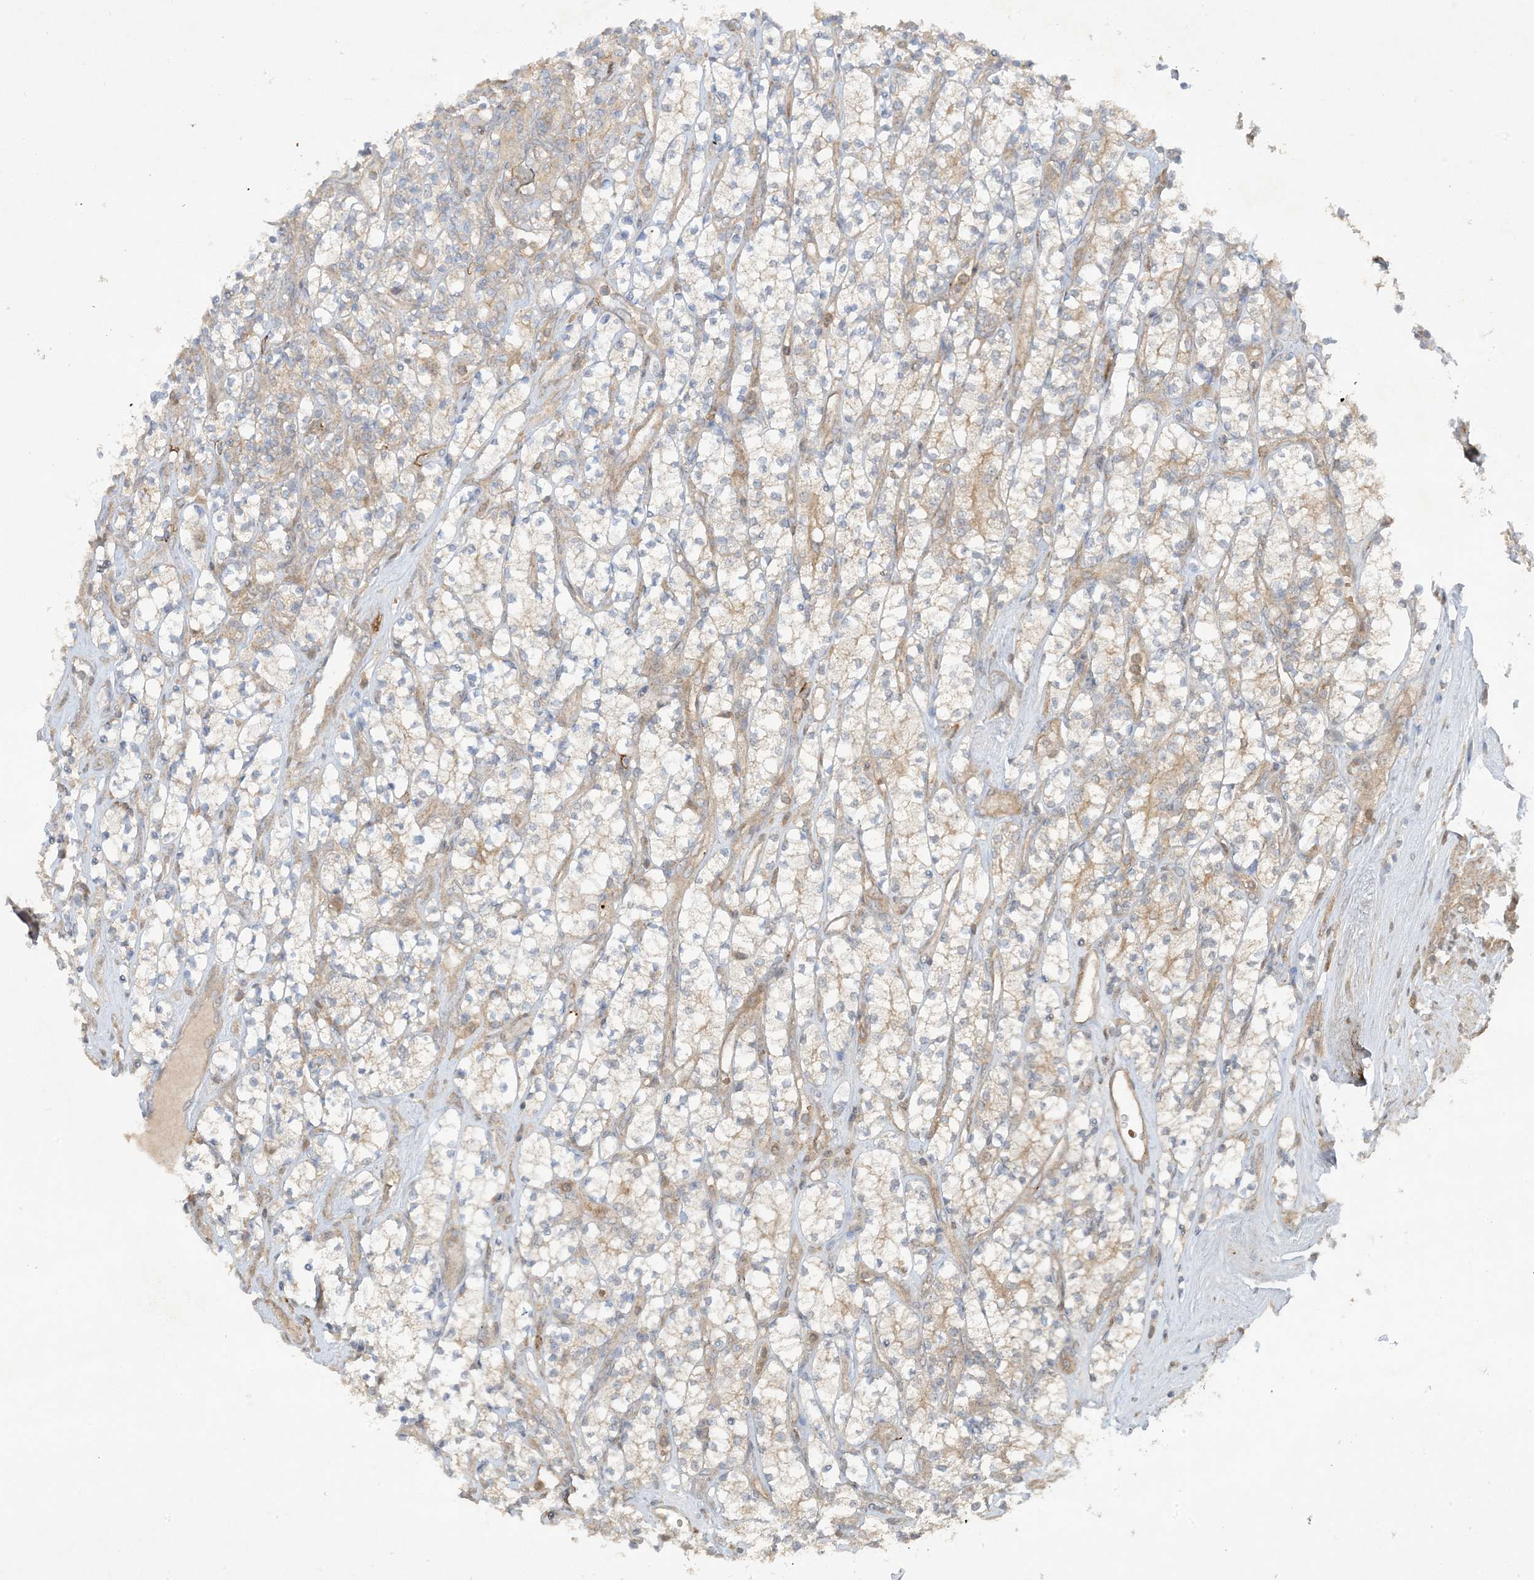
{"staining": {"intensity": "weak", "quantity": "25%-75%", "location": "cytoplasmic/membranous"}, "tissue": "renal cancer", "cell_type": "Tumor cells", "image_type": "cancer", "snomed": [{"axis": "morphology", "description": "Adenocarcinoma, NOS"}, {"axis": "topography", "description": "Kidney"}], "caption": "A photomicrograph of renal cancer stained for a protein exhibits weak cytoplasmic/membranous brown staining in tumor cells. (DAB IHC, brown staining for protein, blue staining for nuclei).", "gene": "STAM2", "patient": {"sex": "male", "age": 77}}